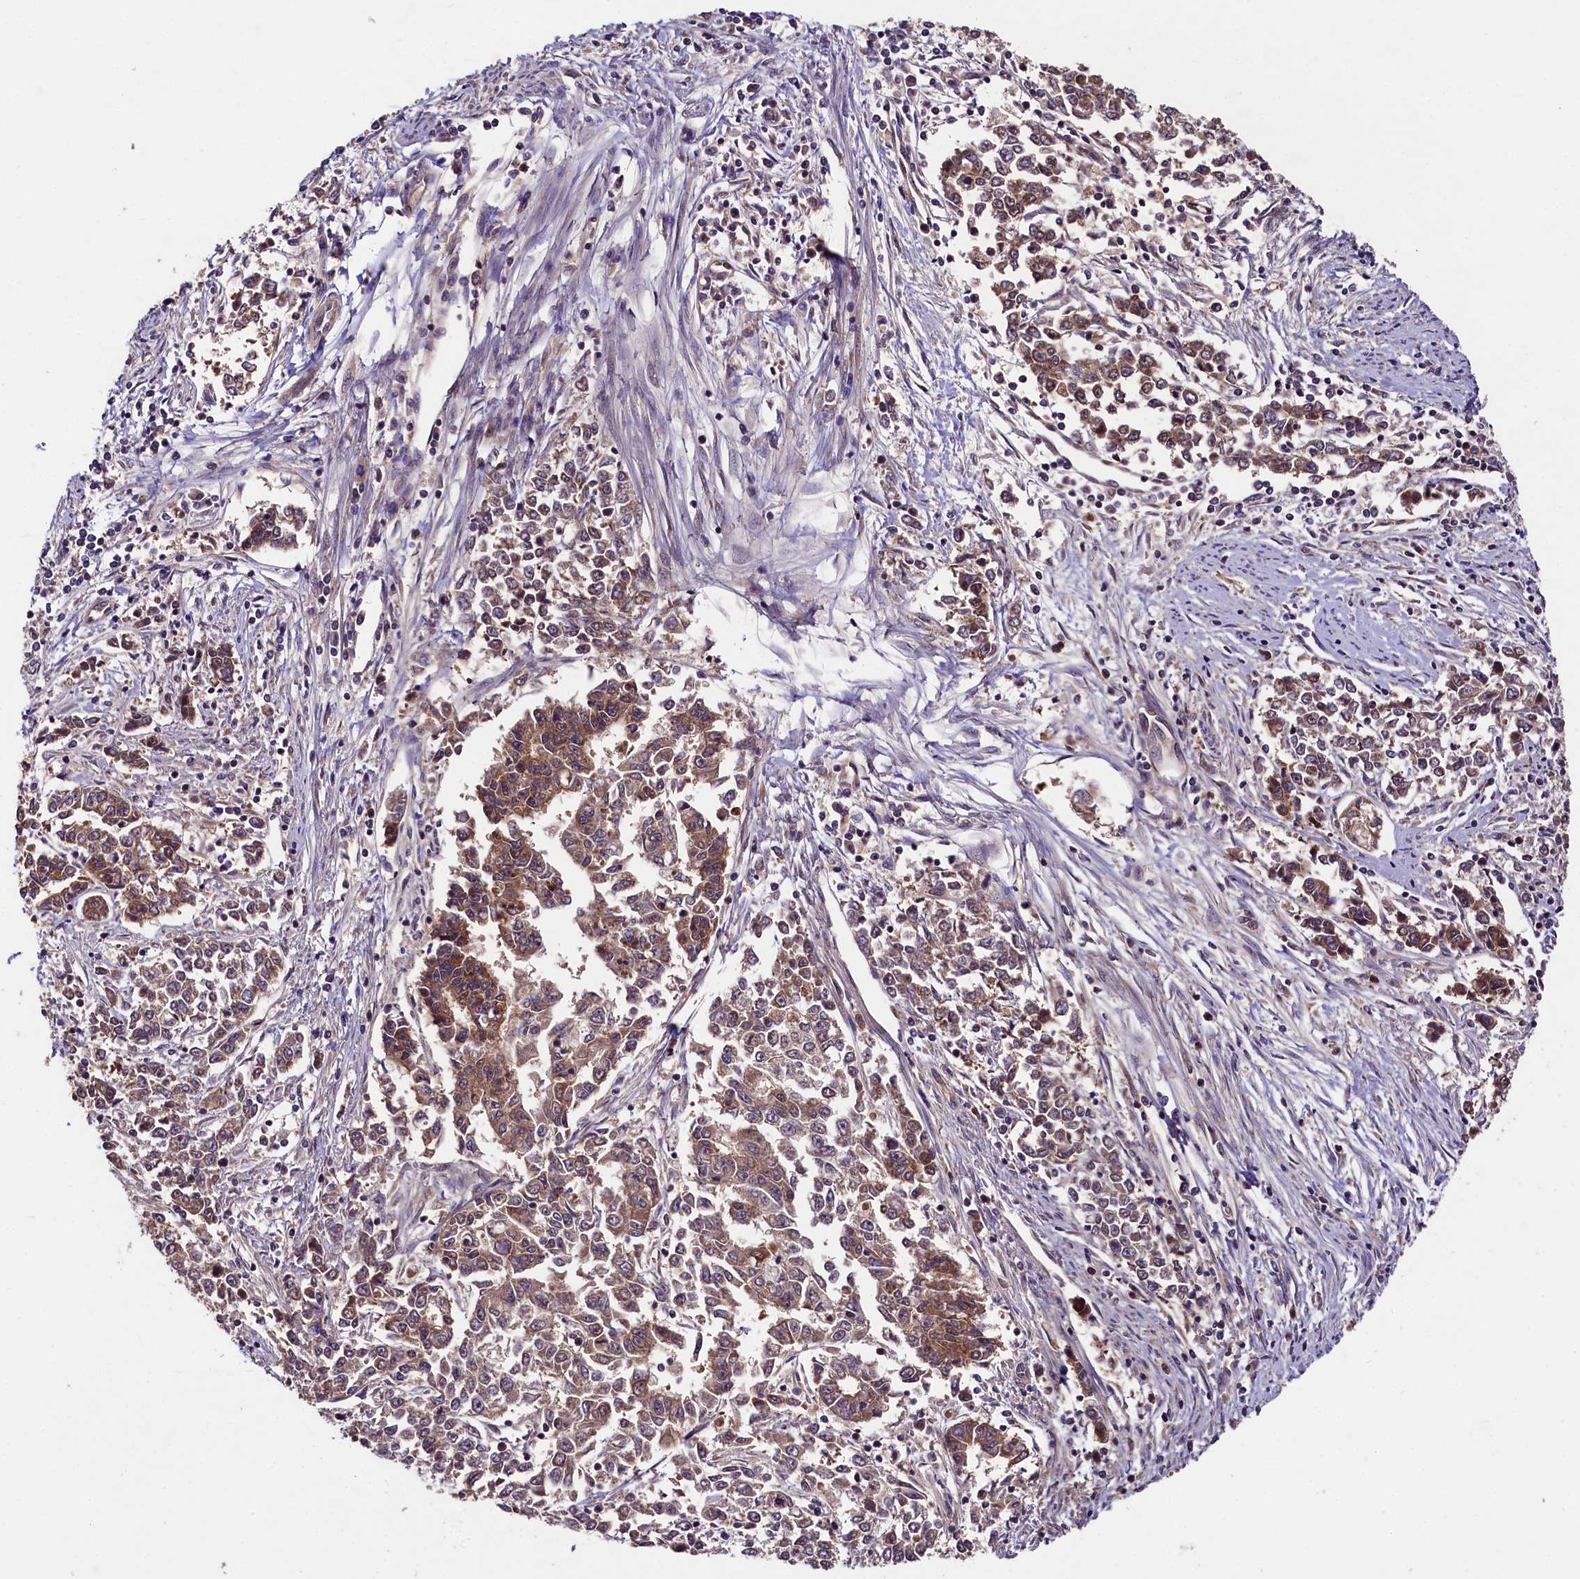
{"staining": {"intensity": "moderate", "quantity": ">75%", "location": "cytoplasmic/membranous"}, "tissue": "endometrial cancer", "cell_type": "Tumor cells", "image_type": "cancer", "snomed": [{"axis": "morphology", "description": "Adenocarcinoma, NOS"}, {"axis": "topography", "description": "Endometrium"}], "caption": "This histopathology image shows immunohistochemistry staining of endometrial cancer (adenocarcinoma), with medium moderate cytoplasmic/membranous positivity in about >75% of tumor cells.", "gene": "DOHH", "patient": {"sex": "female", "age": 50}}